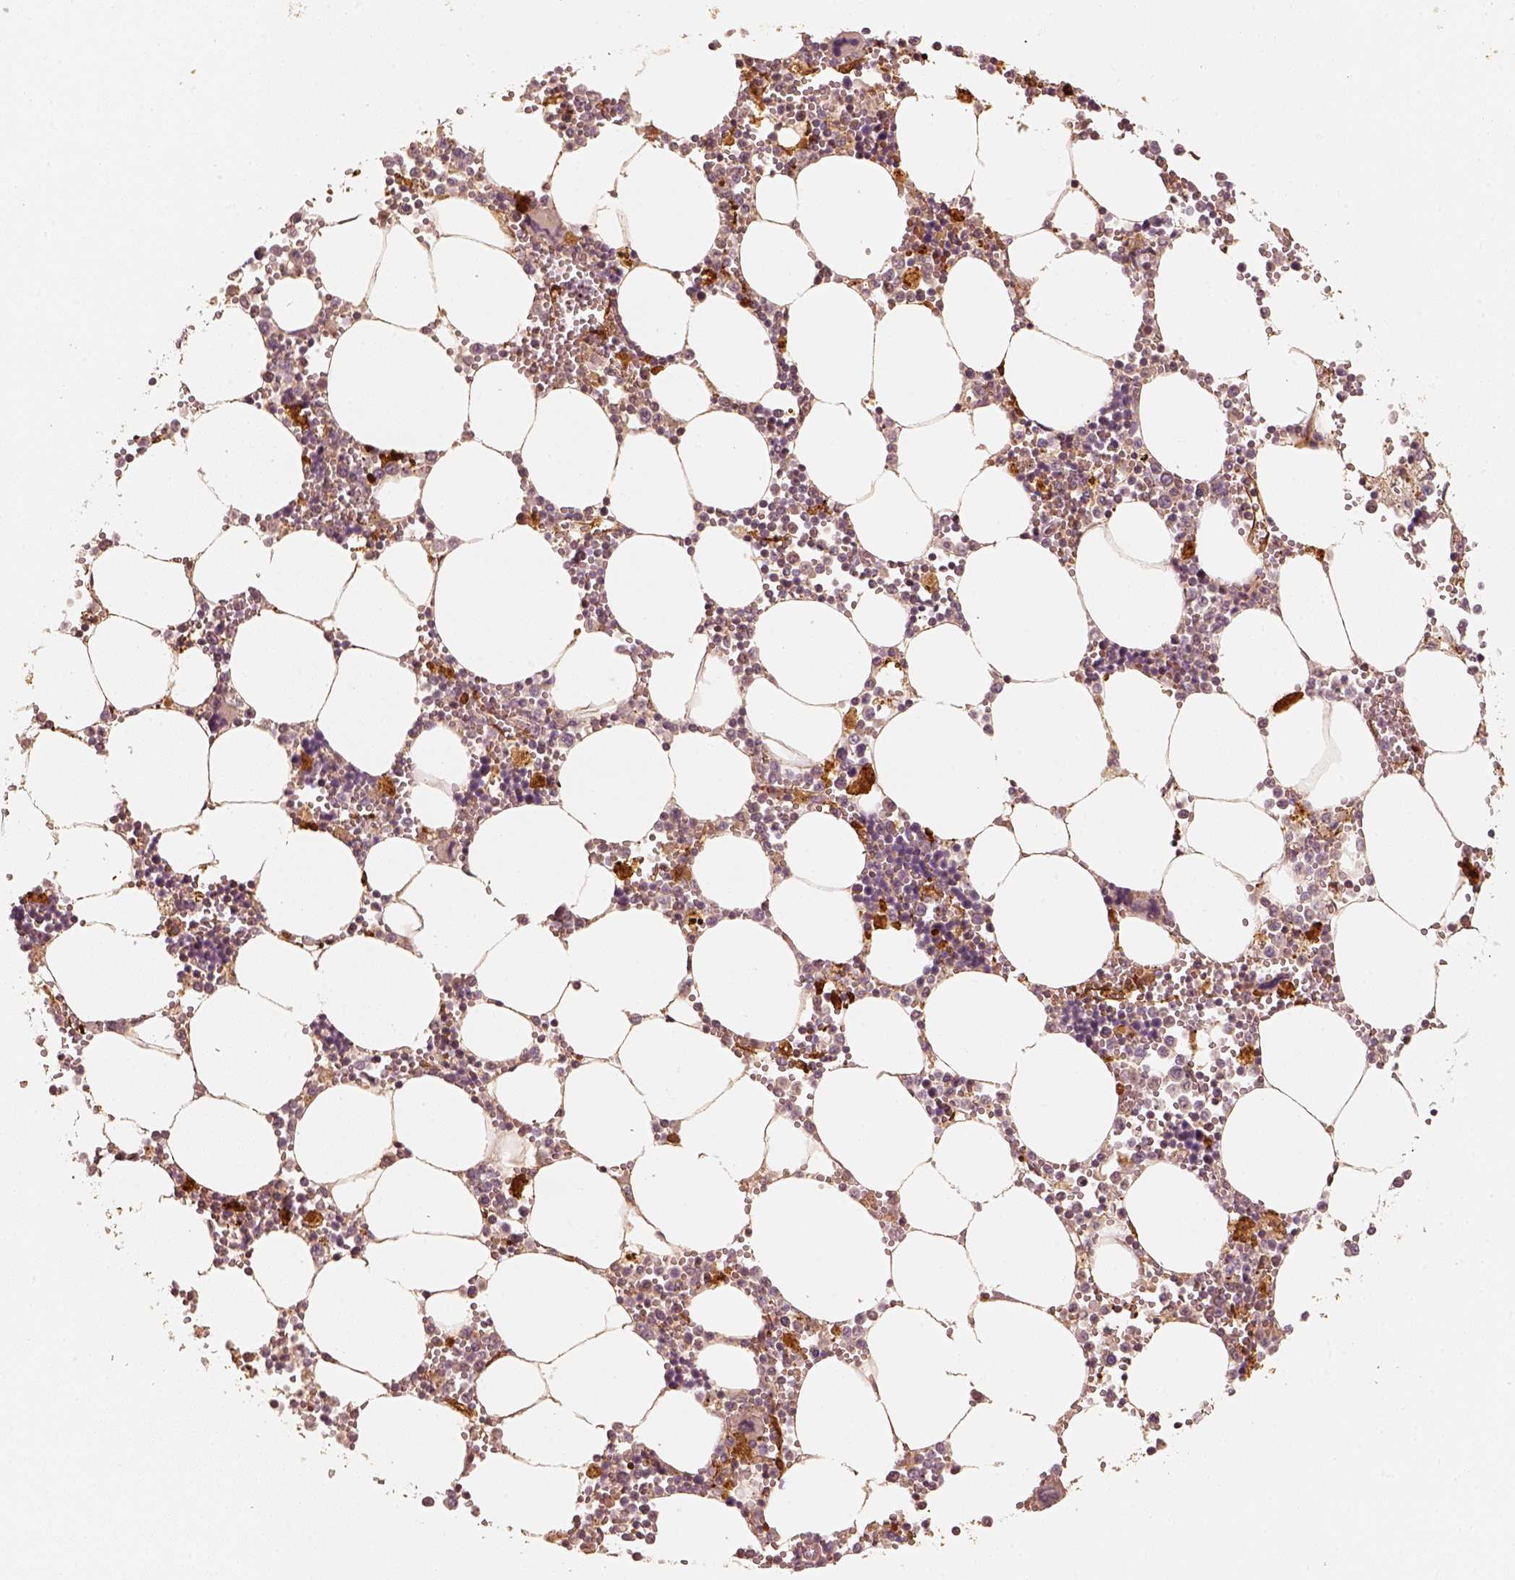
{"staining": {"intensity": "strong", "quantity": "<25%", "location": "cytoplasmic/membranous"}, "tissue": "bone marrow", "cell_type": "Hematopoietic cells", "image_type": "normal", "snomed": [{"axis": "morphology", "description": "Normal tissue, NOS"}, {"axis": "topography", "description": "Bone marrow"}], "caption": "Strong cytoplasmic/membranous positivity for a protein is seen in about <25% of hematopoietic cells of unremarkable bone marrow using immunohistochemistry.", "gene": "FSCN1", "patient": {"sex": "male", "age": 54}}